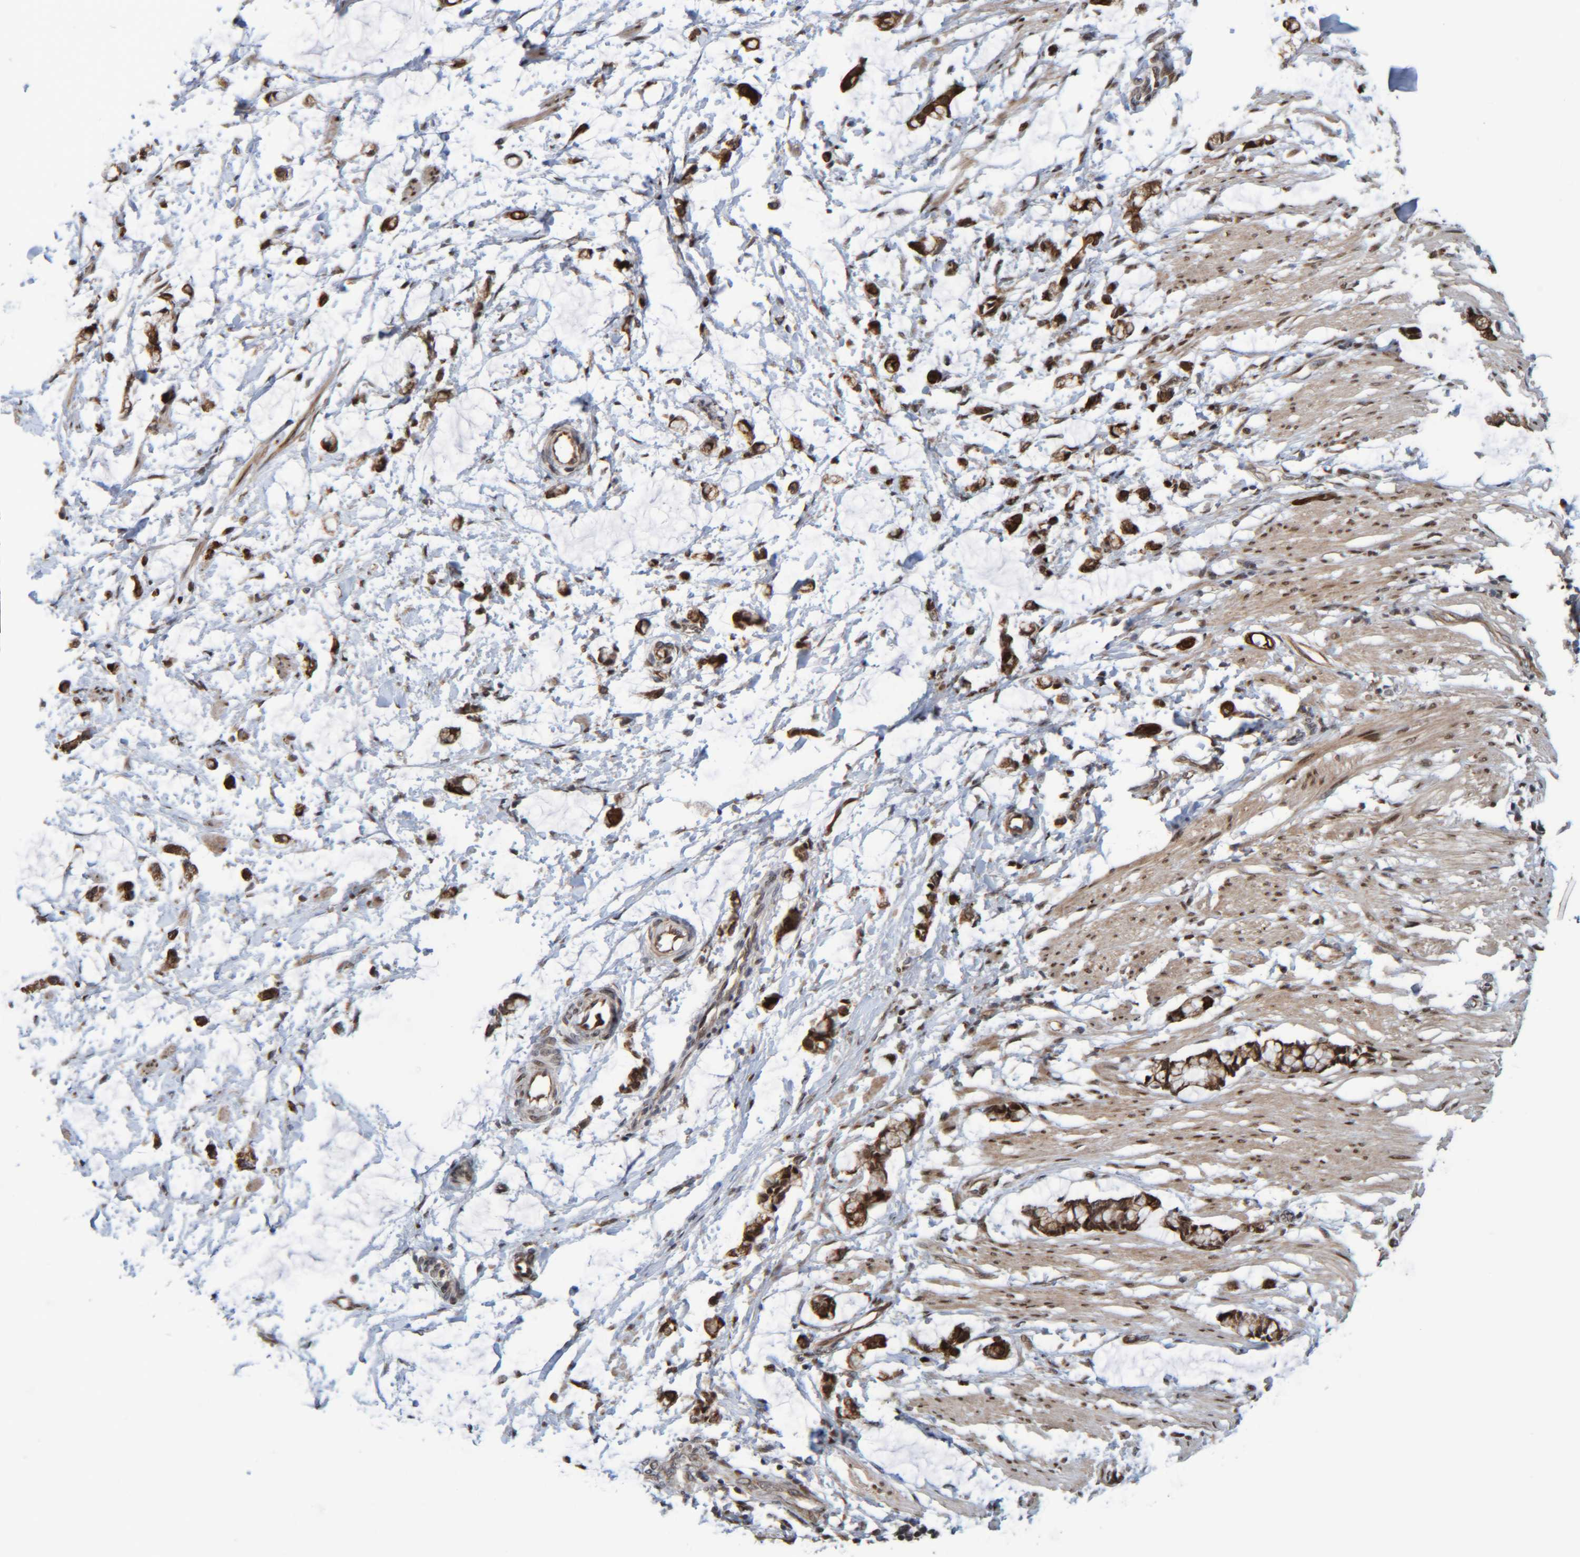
{"staining": {"intensity": "moderate", "quantity": ">75%", "location": "cytoplasmic/membranous,nuclear"}, "tissue": "smooth muscle", "cell_type": "Smooth muscle cells", "image_type": "normal", "snomed": [{"axis": "morphology", "description": "Normal tissue, NOS"}, {"axis": "morphology", "description": "Adenocarcinoma, NOS"}, {"axis": "topography", "description": "Smooth muscle"}, {"axis": "topography", "description": "Colon"}], "caption": "This photomicrograph shows IHC staining of benign human smooth muscle, with medium moderate cytoplasmic/membranous,nuclear staining in approximately >75% of smooth muscle cells.", "gene": "CCDC57", "patient": {"sex": "male", "age": 14}}